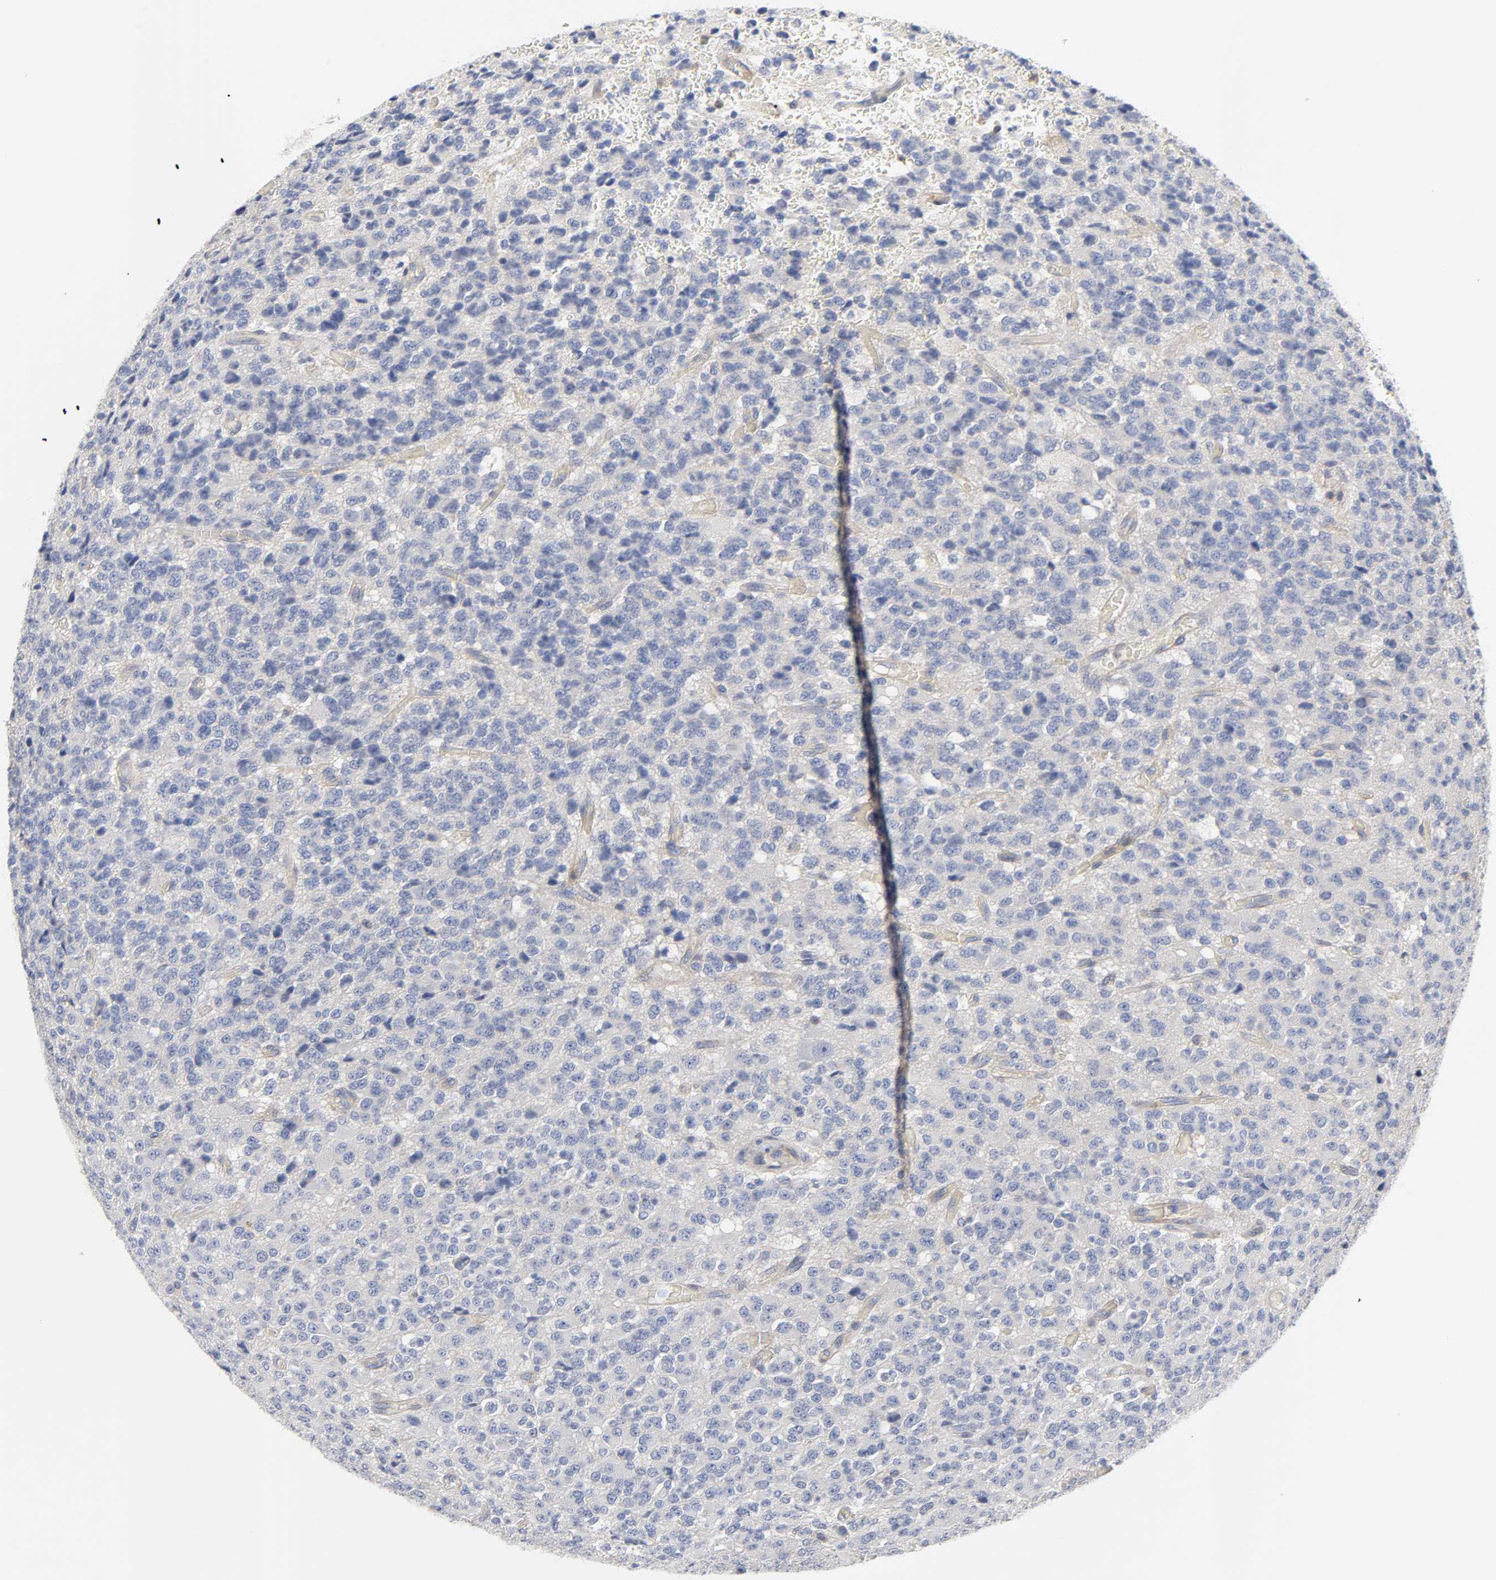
{"staining": {"intensity": "negative", "quantity": "none", "location": "none"}, "tissue": "glioma", "cell_type": "Tumor cells", "image_type": "cancer", "snomed": [{"axis": "morphology", "description": "Glioma, malignant, High grade"}, {"axis": "topography", "description": "pancreas cauda"}], "caption": "Glioma stained for a protein using IHC reveals no positivity tumor cells.", "gene": "ROCK1", "patient": {"sex": "male", "age": 60}}